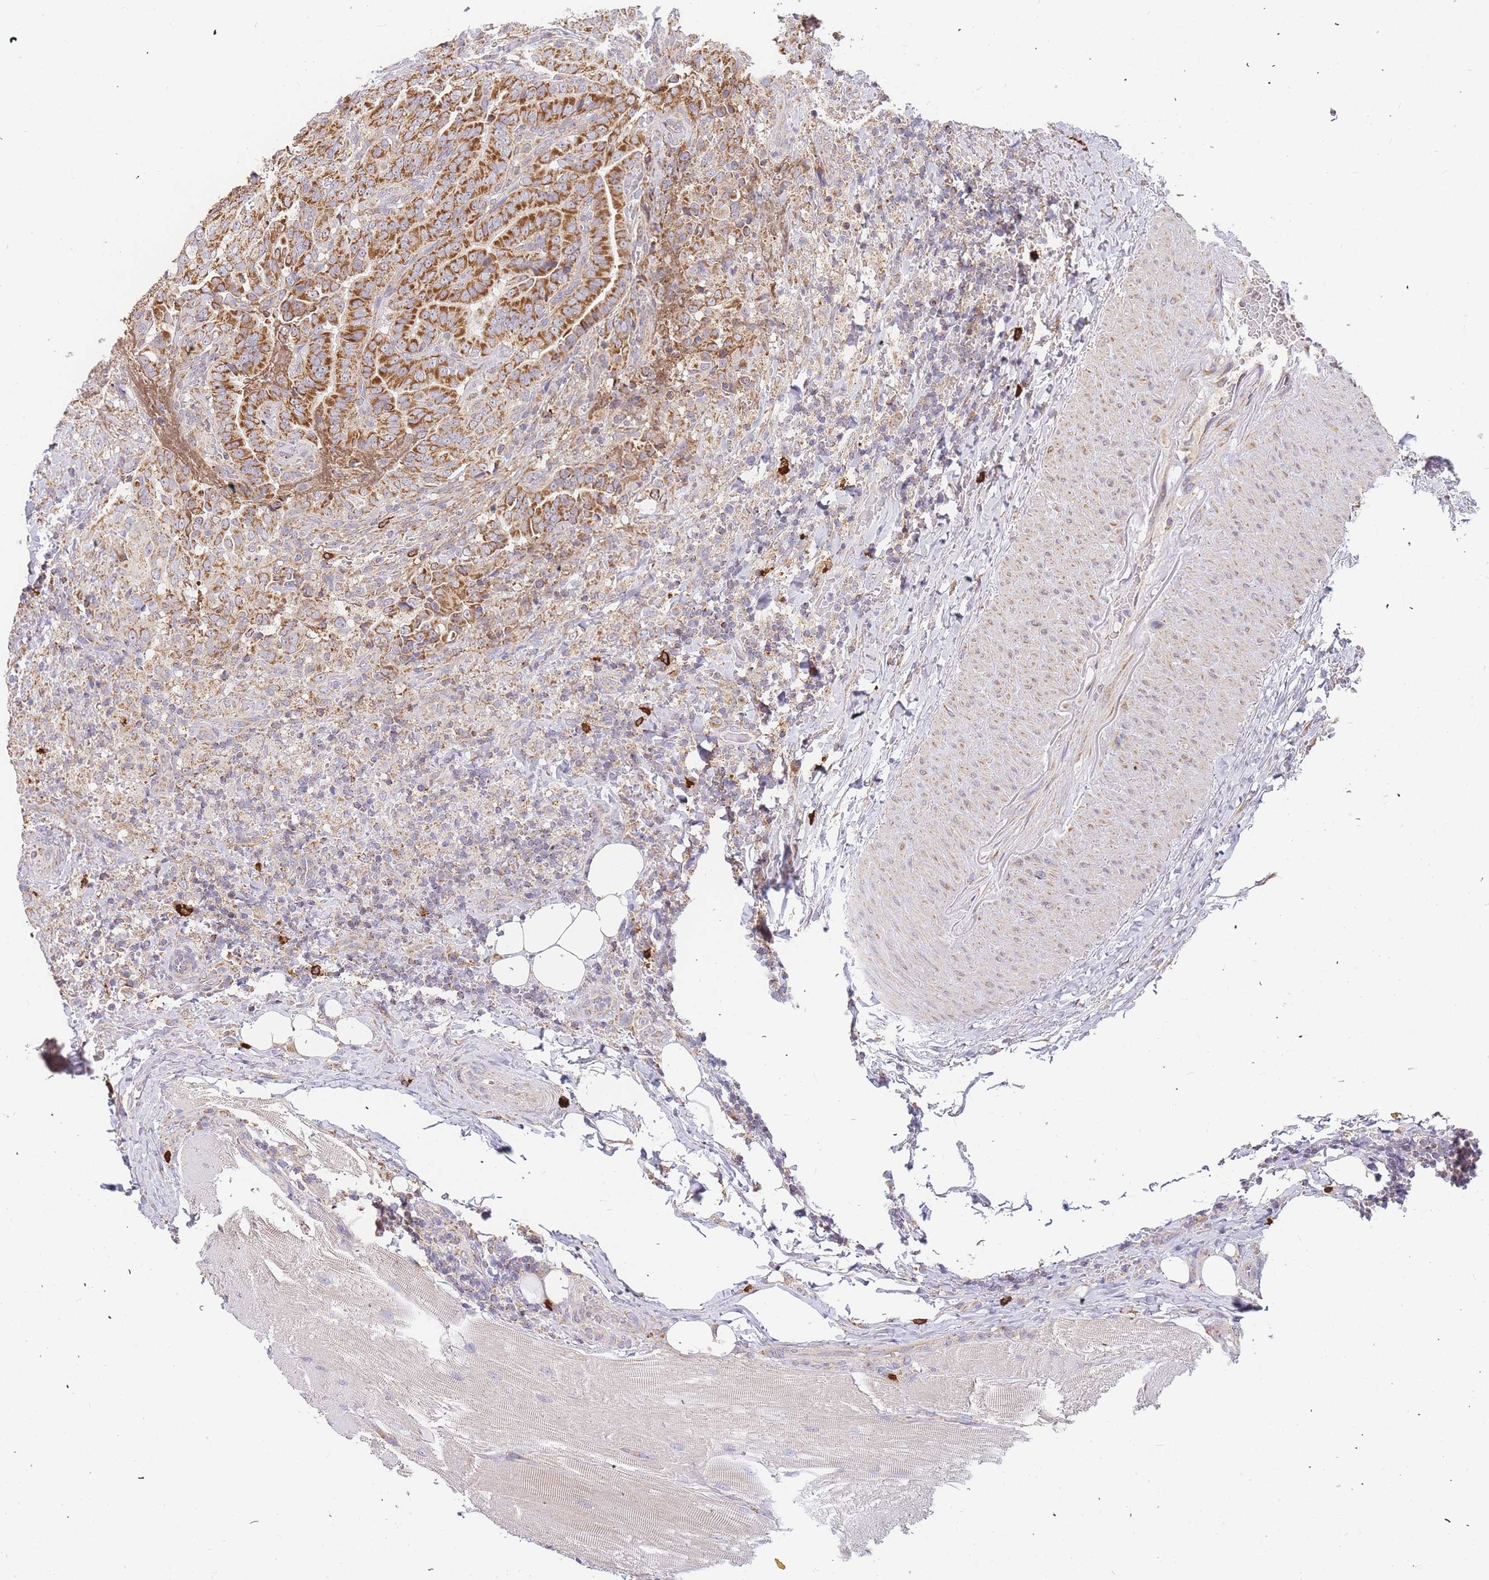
{"staining": {"intensity": "strong", "quantity": ">75%", "location": "cytoplasmic/membranous"}, "tissue": "thyroid cancer", "cell_type": "Tumor cells", "image_type": "cancer", "snomed": [{"axis": "morphology", "description": "Papillary adenocarcinoma, NOS"}, {"axis": "topography", "description": "Thyroid gland"}], "caption": "There is high levels of strong cytoplasmic/membranous expression in tumor cells of papillary adenocarcinoma (thyroid), as demonstrated by immunohistochemical staining (brown color).", "gene": "ADCY9", "patient": {"sex": "male", "age": 61}}